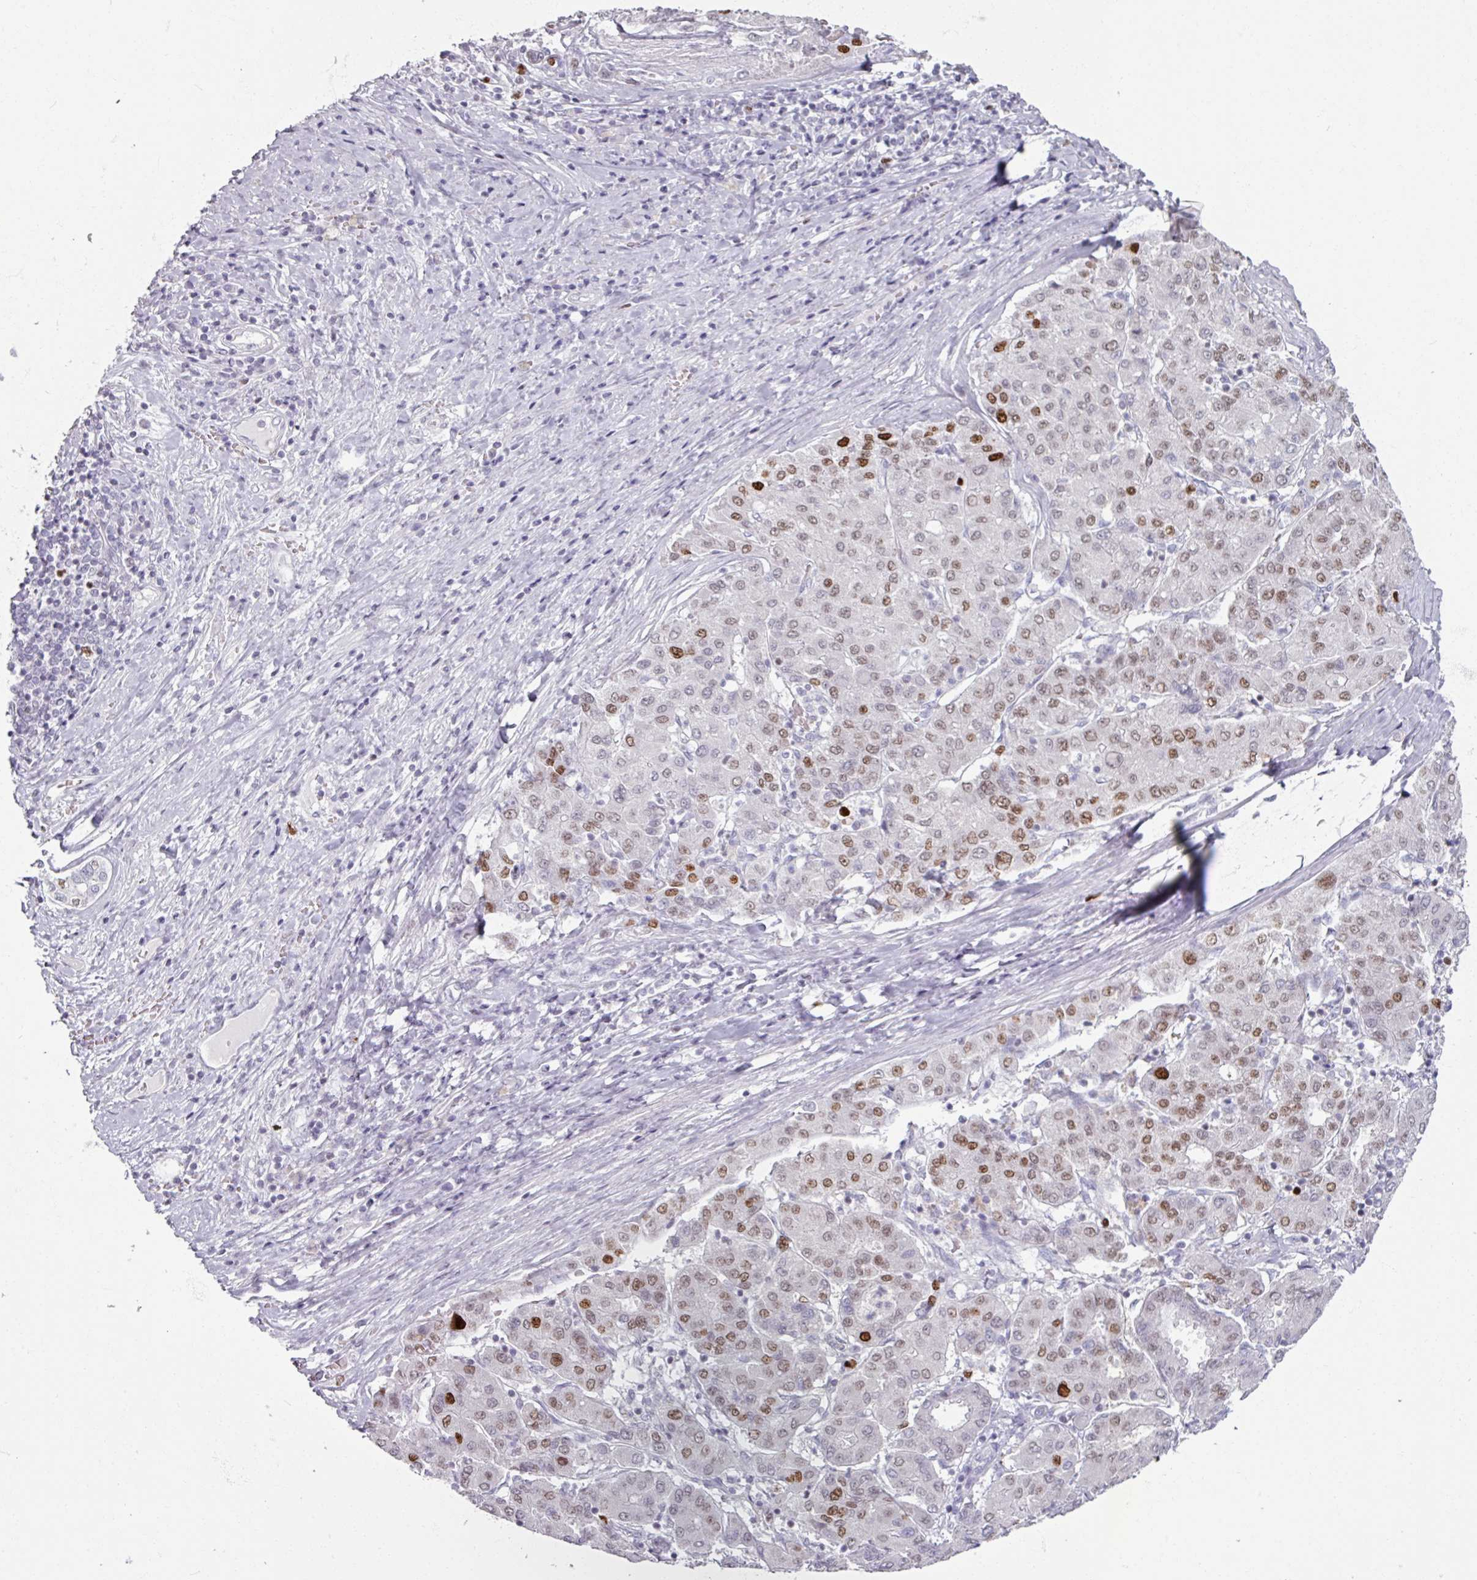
{"staining": {"intensity": "strong", "quantity": "<25%", "location": "nuclear"}, "tissue": "liver cancer", "cell_type": "Tumor cells", "image_type": "cancer", "snomed": [{"axis": "morphology", "description": "Carcinoma, Hepatocellular, NOS"}, {"axis": "topography", "description": "Liver"}], "caption": "High-power microscopy captured an IHC histopathology image of liver hepatocellular carcinoma, revealing strong nuclear expression in approximately <25% of tumor cells.", "gene": "ATAD2", "patient": {"sex": "male", "age": 65}}